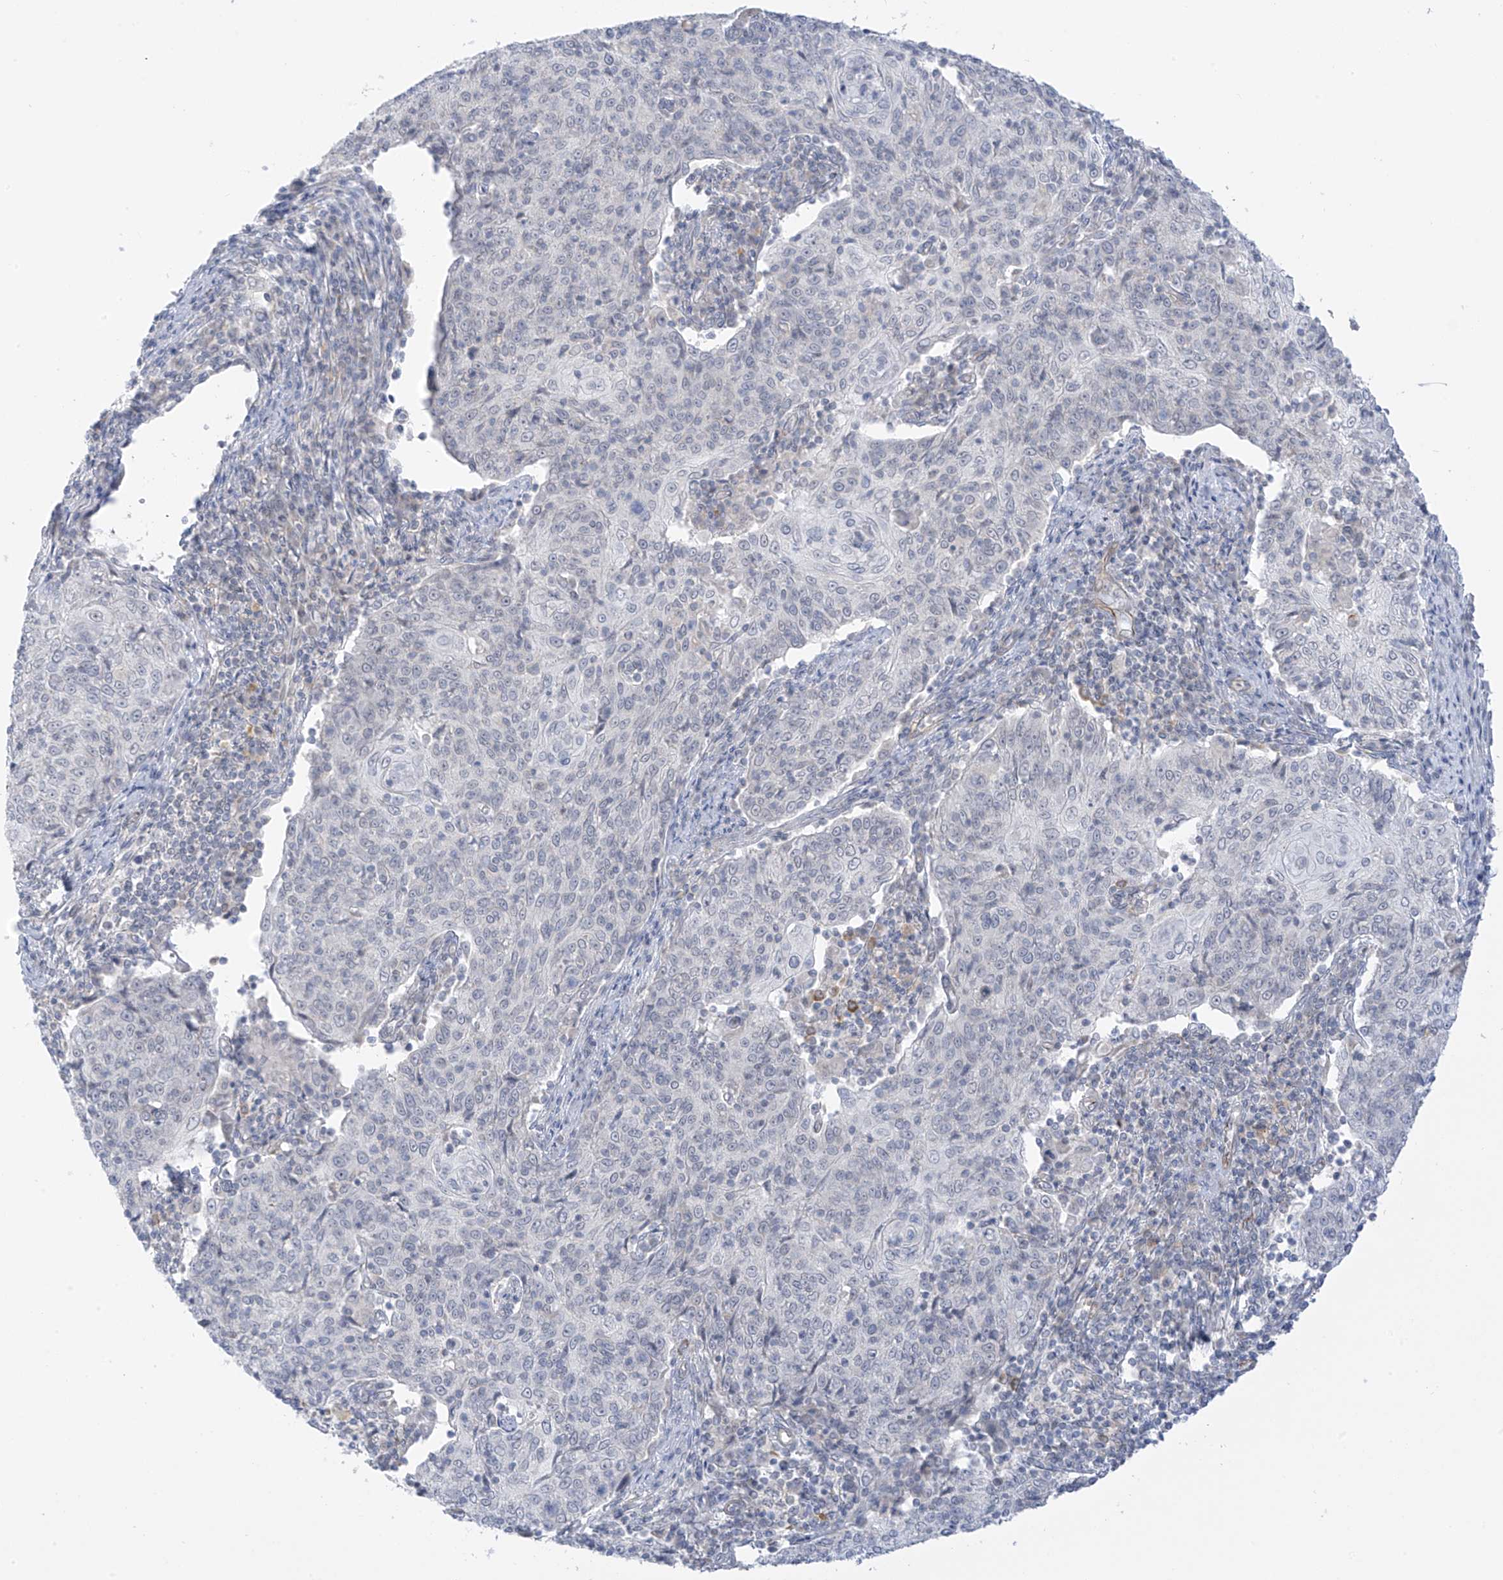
{"staining": {"intensity": "negative", "quantity": "none", "location": "none"}, "tissue": "cervical cancer", "cell_type": "Tumor cells", "image_type": "cancer", "snomed": [{"axis": "morphology", "description": "Squamous cell carcinoma, NOS"}, {"axis": "topography", "description": "Cervix"}], "caption": "The immunohistochemistry micrograph has no significant positivity in tumor cells of cervical cancer tissue. (Stains: DAB (3,3'-diaminobenzidine) immunohistochemistry (IHC) with hematoxylin counter stain, Microscopy: brightfield microscopy at high magnification).", "gene": "HS6ST2", "patient": {"sex": "female", "age": 48}}